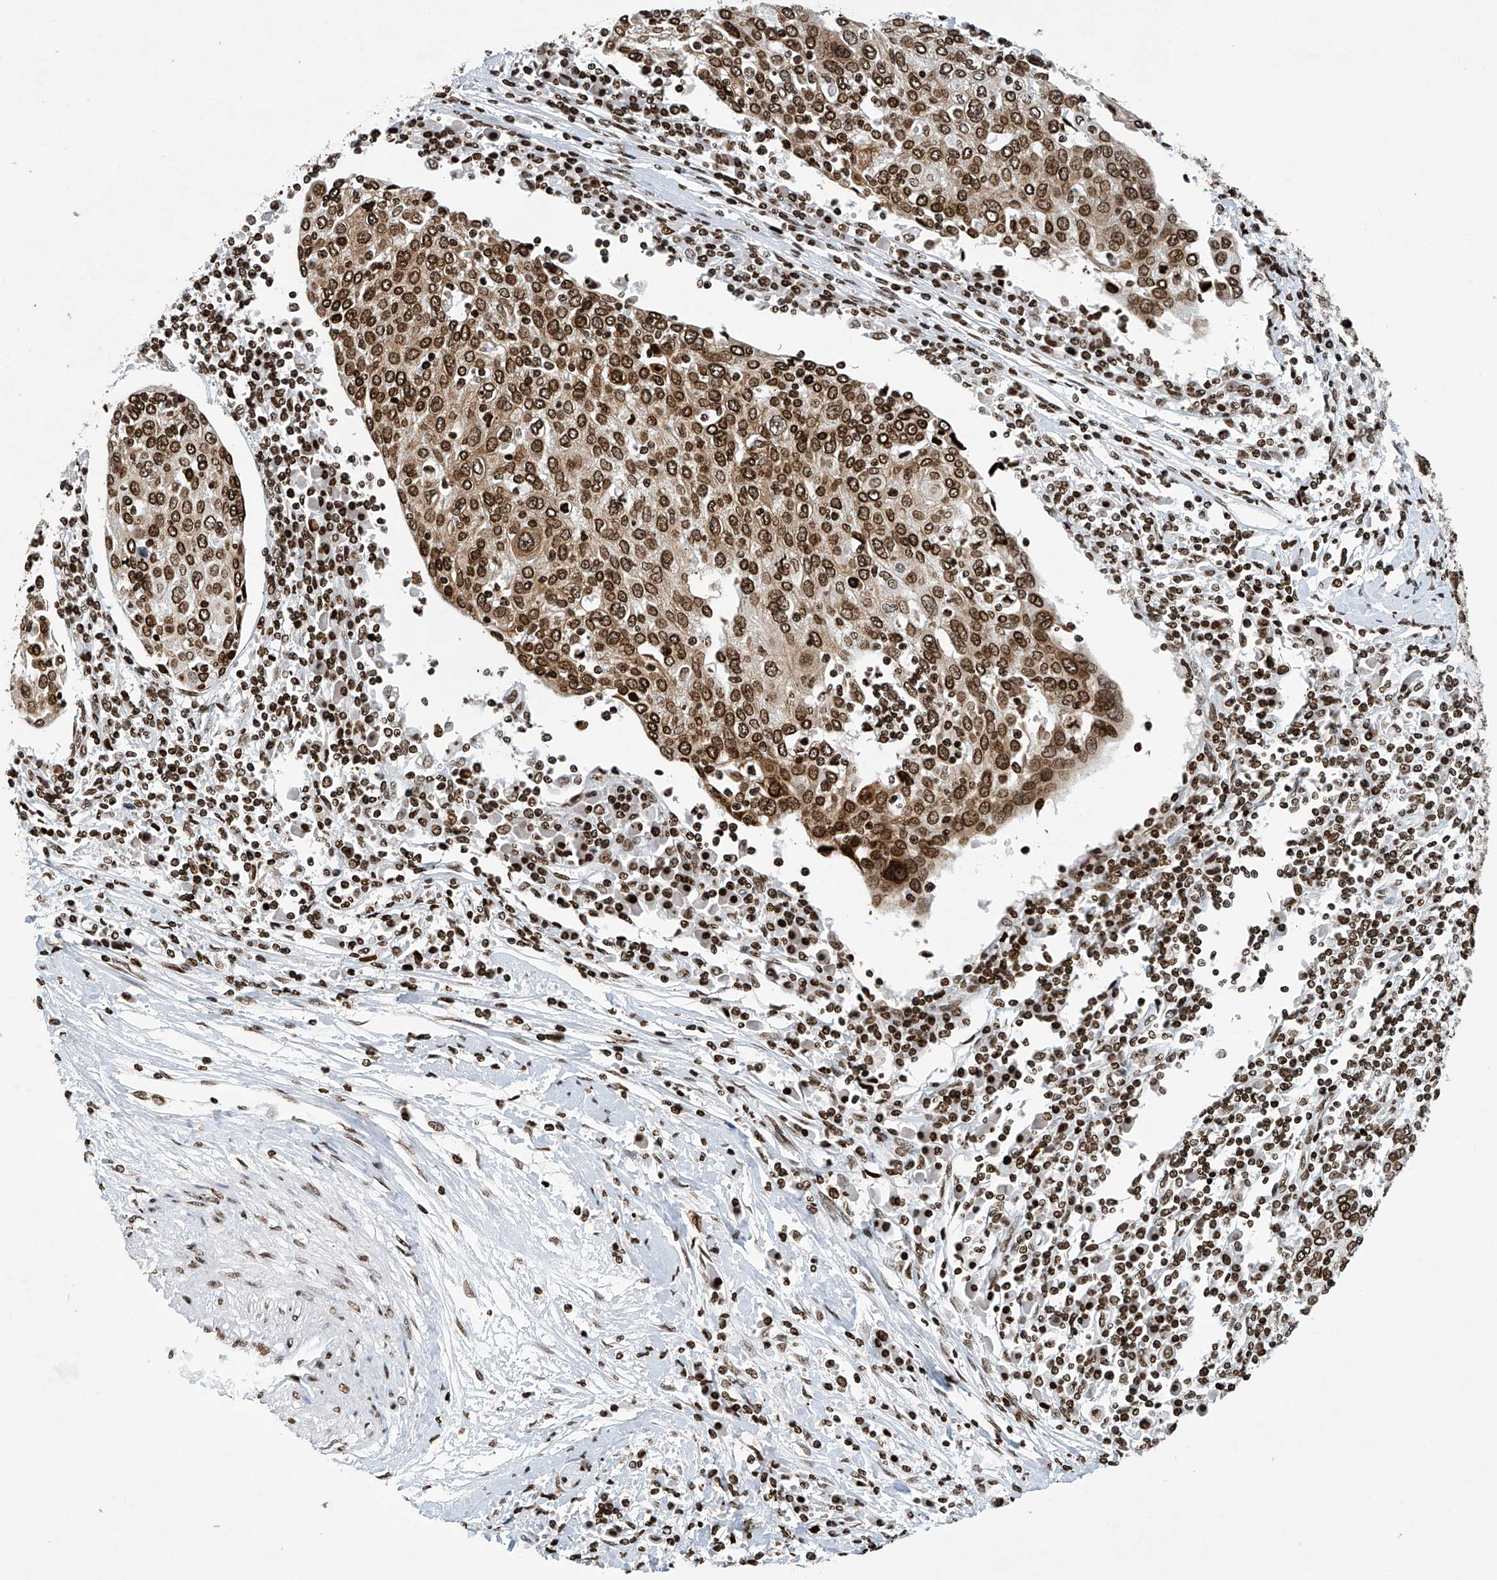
{"staining": {"intensity": "strong", "quantity": ">75%", "location": "cytoplasmic/membranous,nuclear"}, "tissue": "cervical cancer", "cell_type": "Tumor cells", "image_type": "cancer", "snomed": [{"axis": "morphology", "description": "Squamous cell carcinoma, NOS"}, {"axis": "topography", "description": "Cervix"}], "caption": "This image reveals immunohistochemistry staining of cervical cancer, with high strong cytoplasmic/membranous and nuclear expression in about >75% of tumor cells.", "gene": "H4C16", "patient": {"sex": "female", "age": 40}}